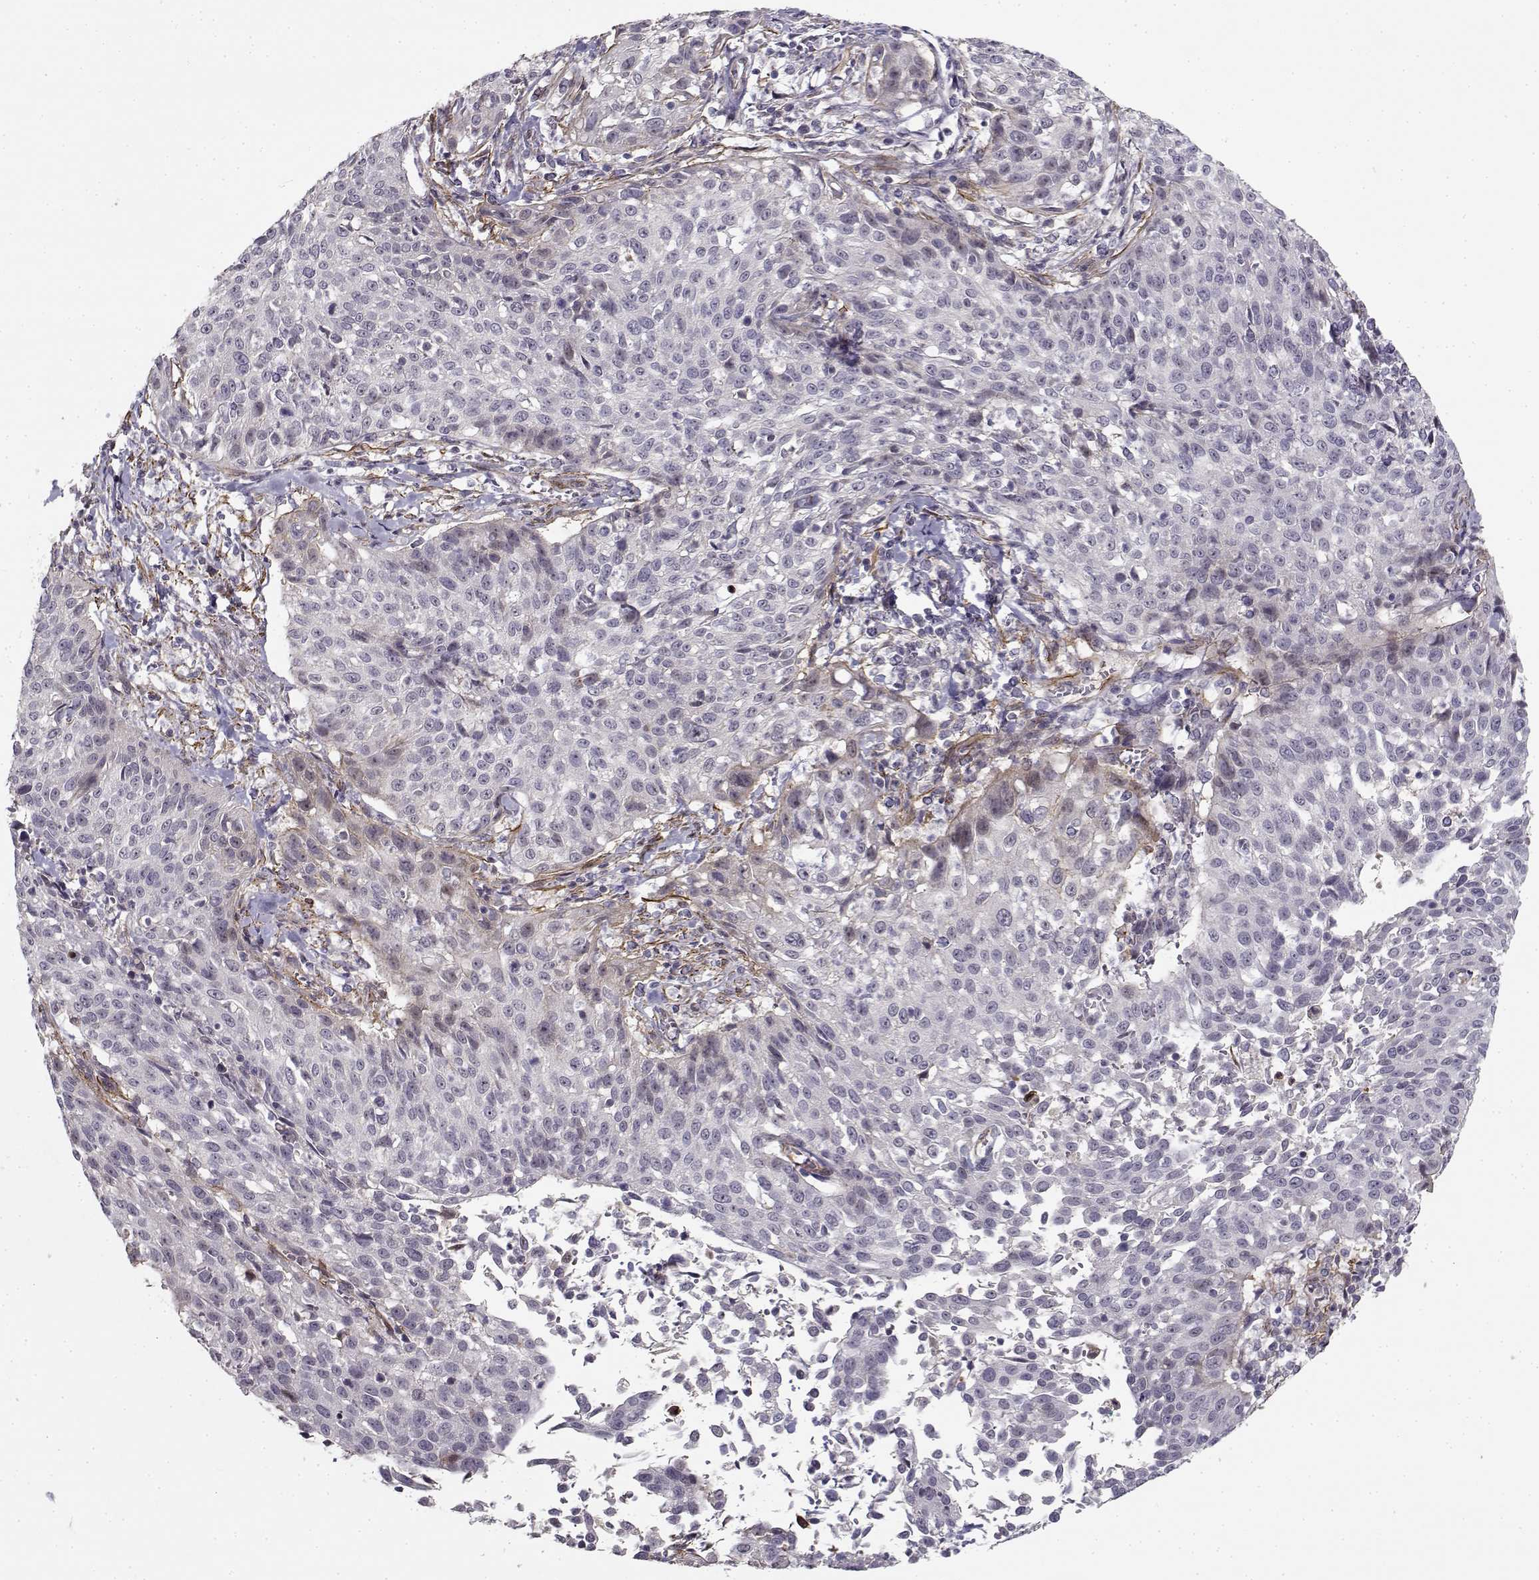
{"staining": {"intensity": "negative", "quantity": "none", "location": "none"}, "tissue": "cervical cancer", "cell_type": "Tumor cells", "image_type": "cancer", "snomed": [{"axis": "morphology", "description": "Squamous cell carcinoma, NOS"}, {"axis": "topography", "description": "Cervix"}], "caption": "High magnification brightfield microscopy of cervical cancer stained with DAB (3,3'-diaminobenzidine) (brown) and counterstained with hematoxylin (blue): tumor cells show no significant expression. (Stains: DAB immunohistochemistry with hematoxylin counter stain, Microscopy: brightfield microscopy at high magnification).", "gene": "RGS9BP", "patient": {"sex": "female", "age": 26}}